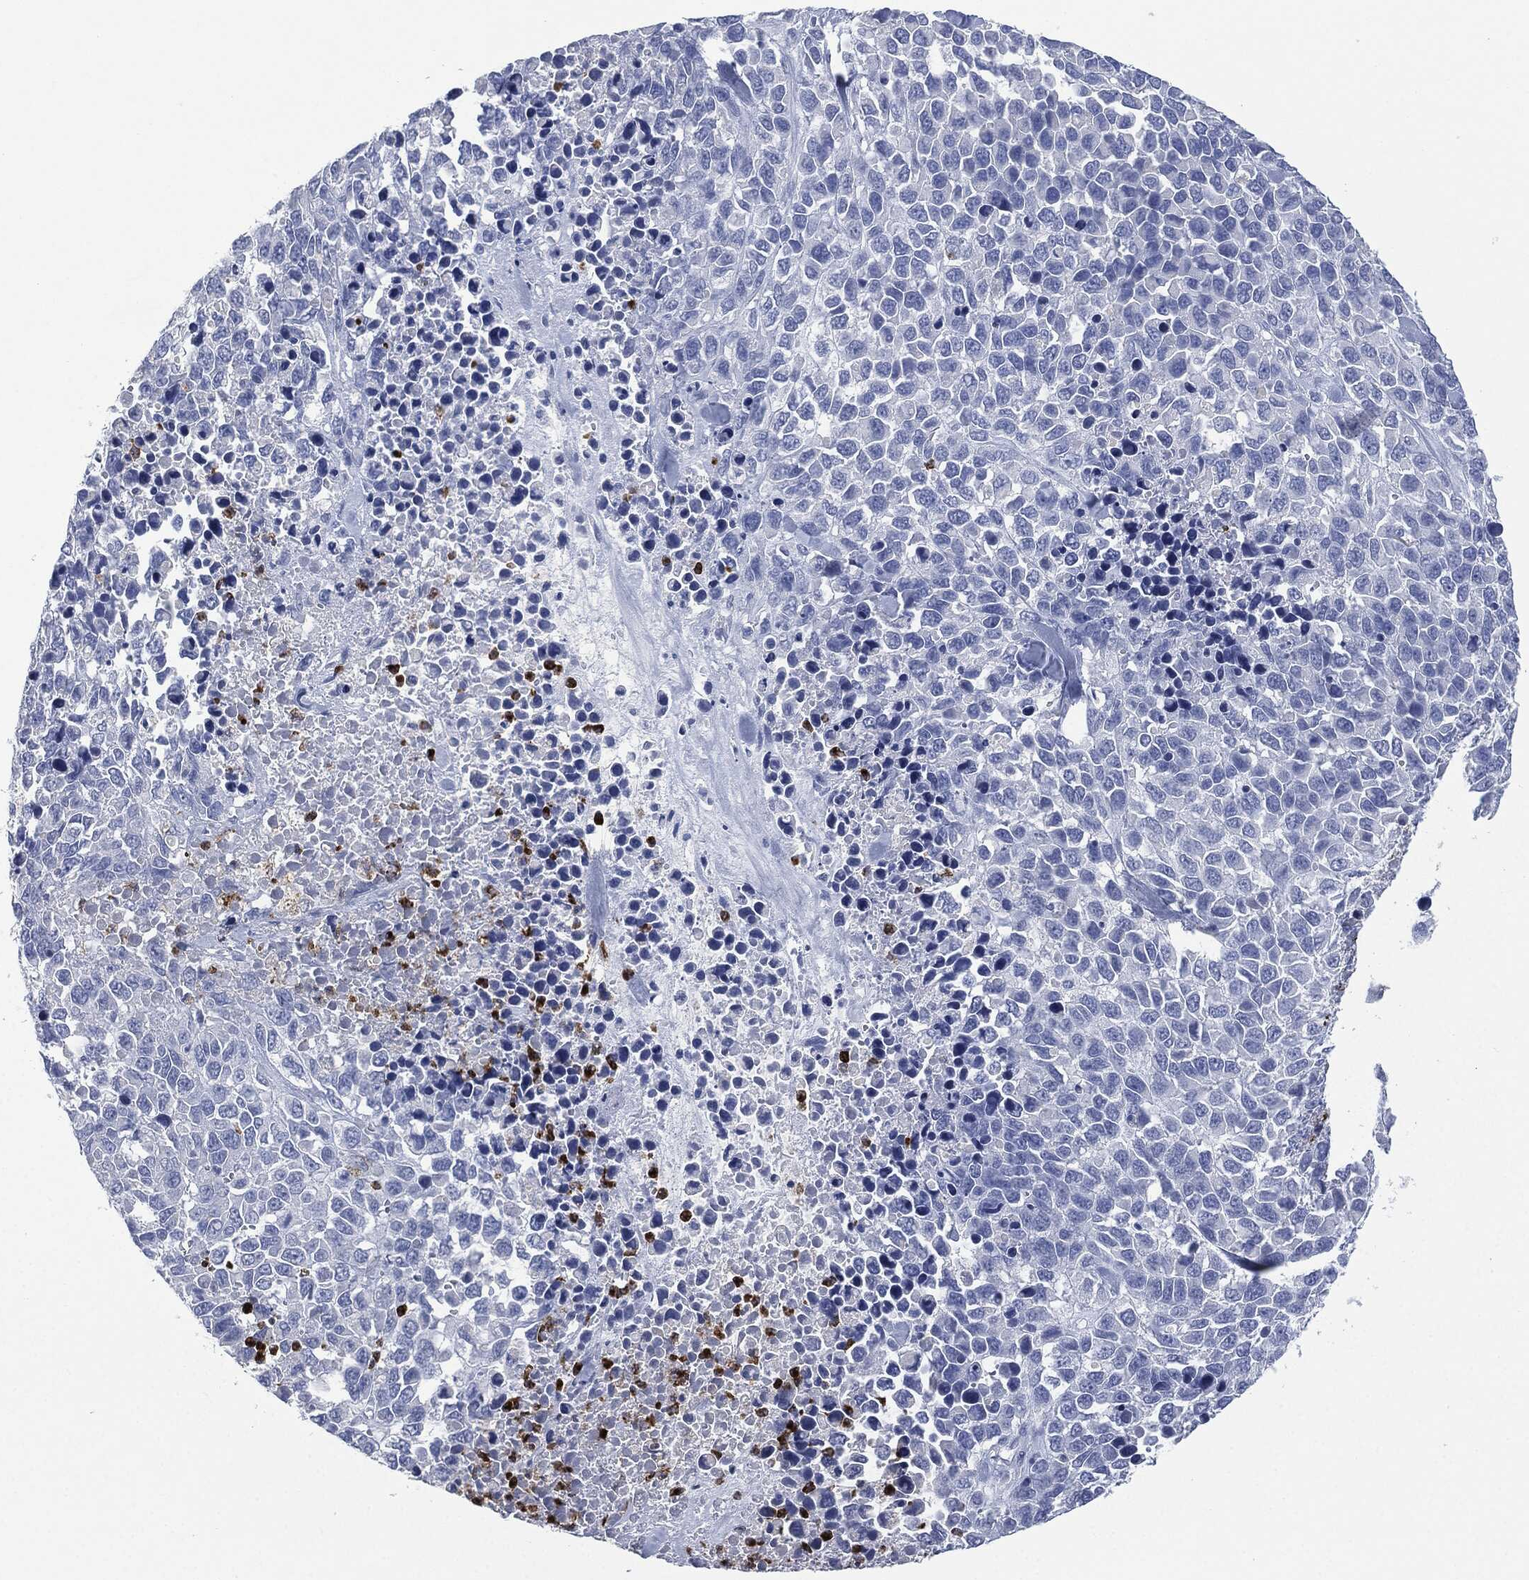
{"staining": {"intensity": "negative", "quantity": "none", "location": "none"}, "tissue": "melanoma", "cell_type": "Tumor cells", "image_type": "cancer", "snomed": [{"axis": "morphology", "description": "Malignant melanoma, Metastatic site"}, {"axis": "topography", "description": "Skin"}], "caption": "A photomicrograph of human melanoma is negative for staining in tumor cells.", "gene": "CEACAM8", "patient": {"sex": "male", "age": 84}}